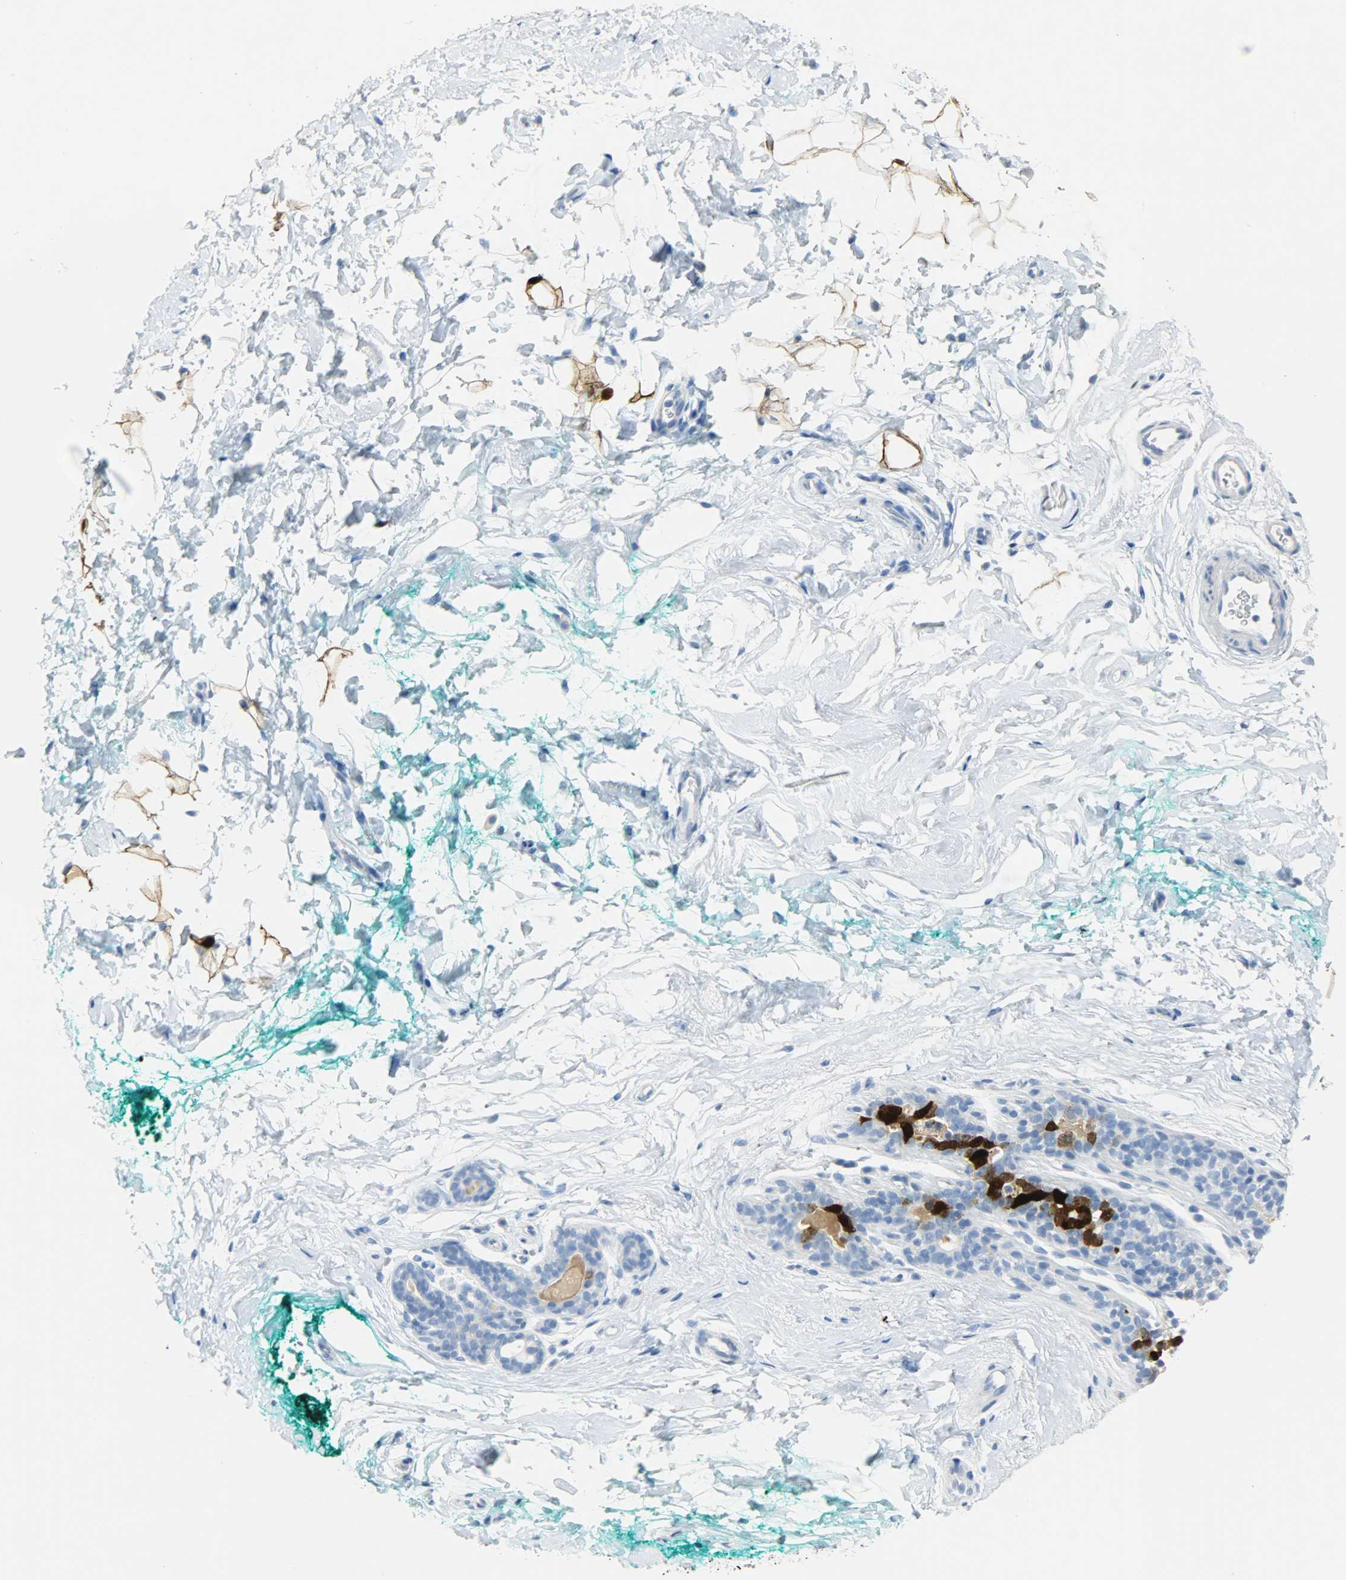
{"staining": {"intensity": "moderate", "quantity": ">75%", "location": "cytoplasmic/membranous"}, "tissue": "breast", "cell_type": "Adipocytes", "image_type": "normal", "snomed": [{"axis": "morphology", "description": "Normal tissue, NOS"}, {"axis": "topography", "description": "Breast"}], "caption": "Protein staining of benign breast shows moderate cytoplasmic/membranous staining in about >75% of adipocytes. The staining was performed using DAB, with brown indicating positive protein expression. Nuclei are stained blue with hematoxylin.", "gene": "CA3", "patient": {"sex": "female", "age": 52}}